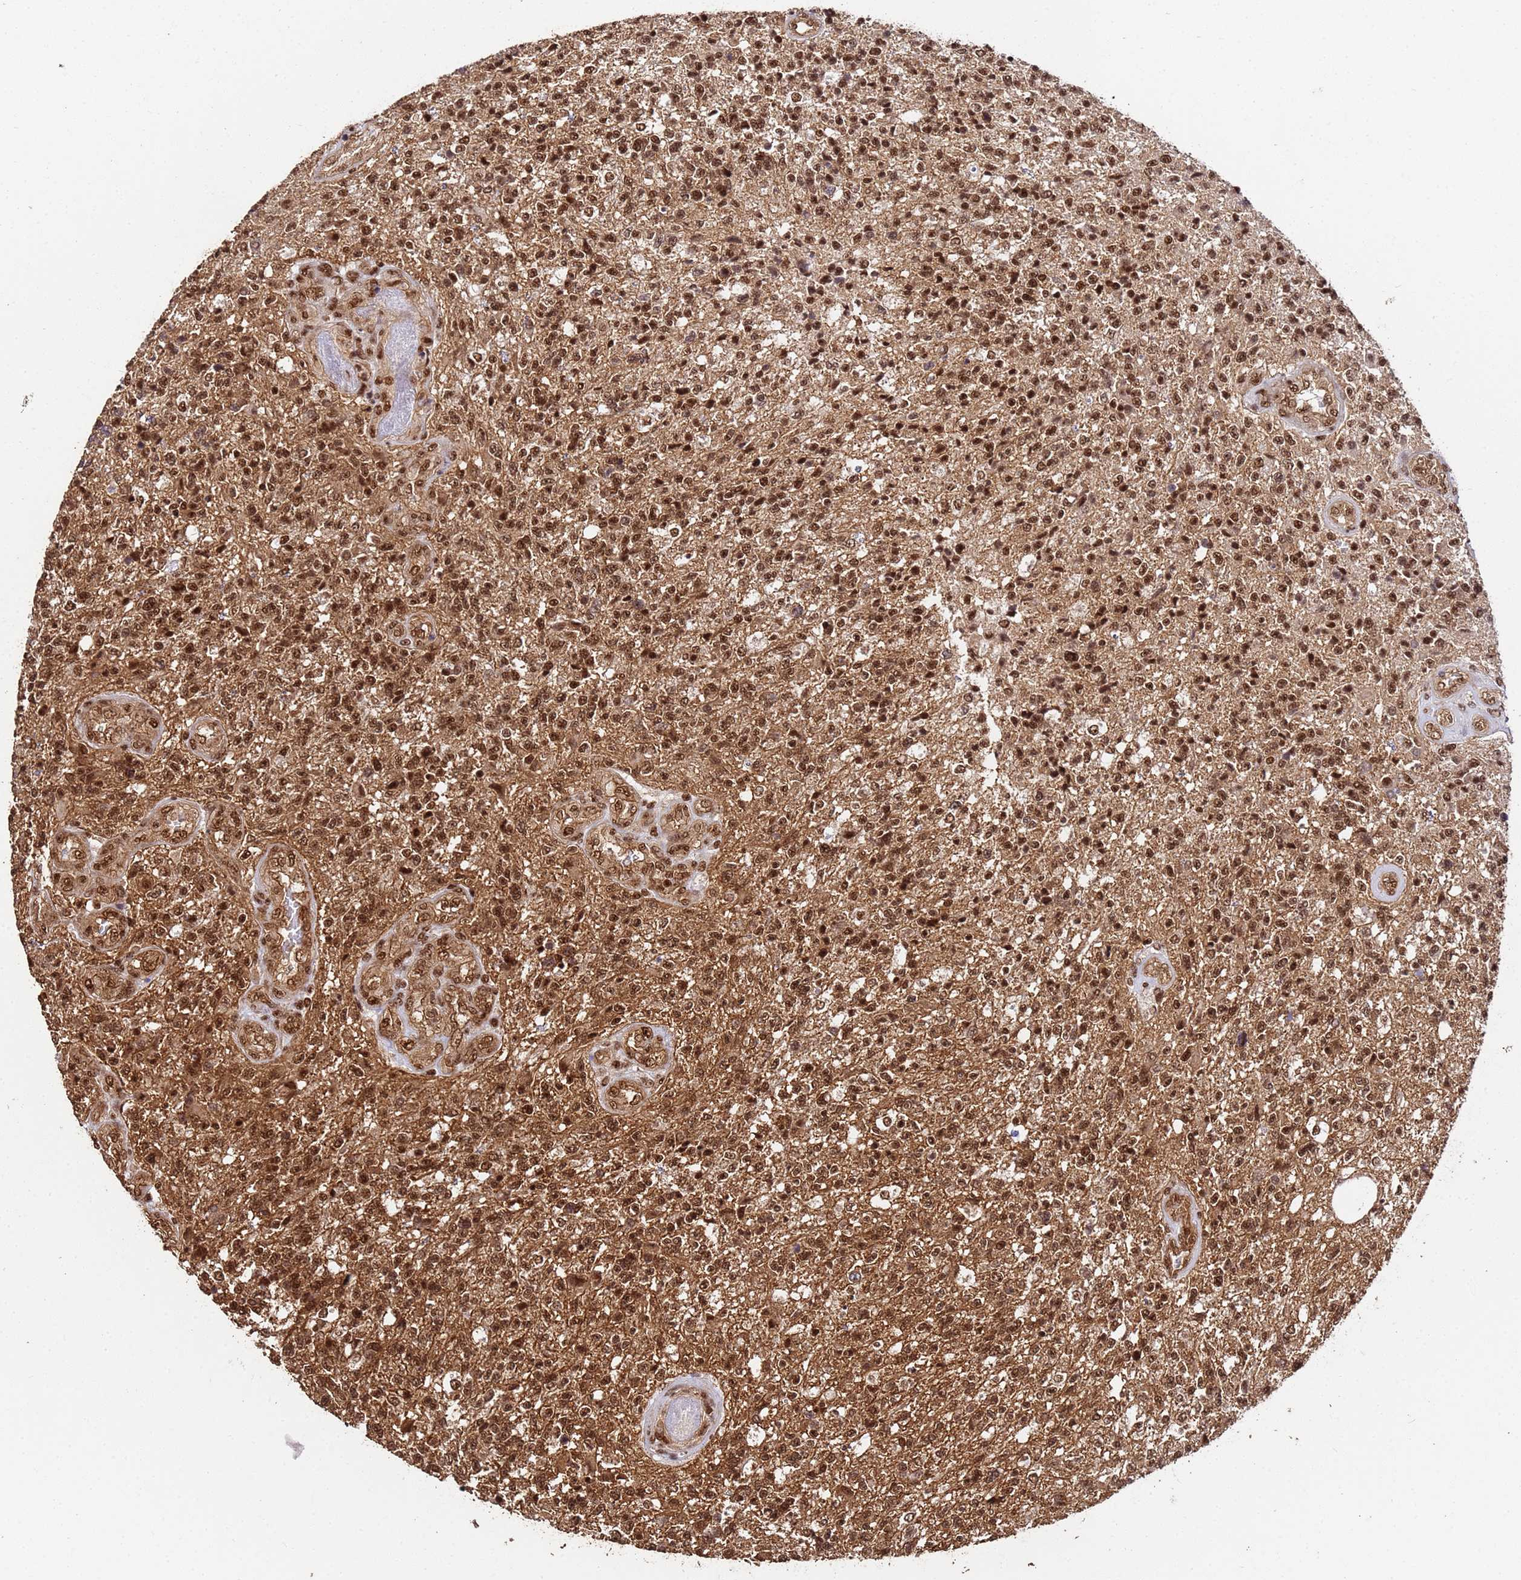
{"staining": {"intensity": "strong", "quantity": ">75%", "location": "cytoplasmic/membranous,nuclear"}, "tissue": "glioma", "cell_type": "Tumor cells", "image_type": "cancer", "snomed": [{"axis": "morphology", "description": "Glioma, malignant, High grade"}, {"axis": "topography", "description": "Brain"}], "caption": "High-power microscopy captured an immunohistochemistry (IHC) histopathology image of glioma, revealing strong cytoplasmic/membranous and nuclear expression in approximately >75% of tumor cells.", "gene": "SYF2", "patient": {"sex": "male", "age": 56}}